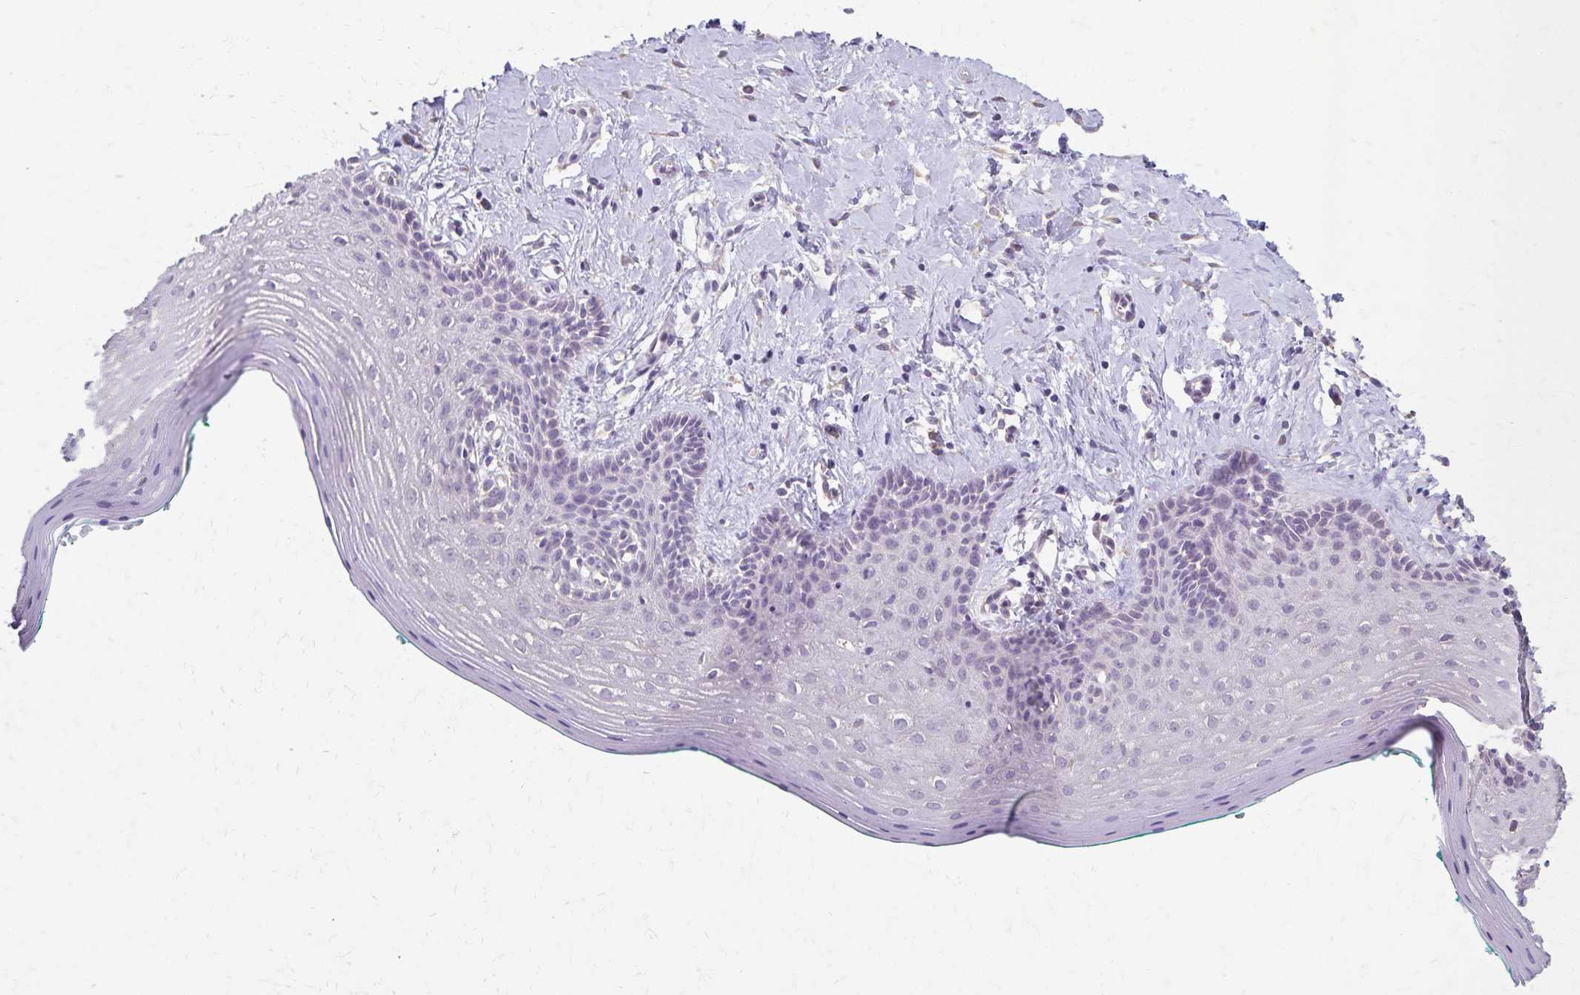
{"staining": {"intensity": "negative", "quantity": "none", "location": "none"}, "tissue": "vagina", "cell_type": "Squamous epithelial cells", "image_type": "normal", "snomed": [{"axis": "morphology", "description": "Normal tissue, NOS"}, {"axis": "topography", "description": "Vagina"}], "caption": "This histopathology image is of normal vagina stained with IHC to label a protein in brown with the nuclei are counter-stained blue. There is no positivity in squamous epithelial cells. Nuclei are stained in blue.", "gene": "KISS1", "patient": {"sex": "female", "age": 42}}